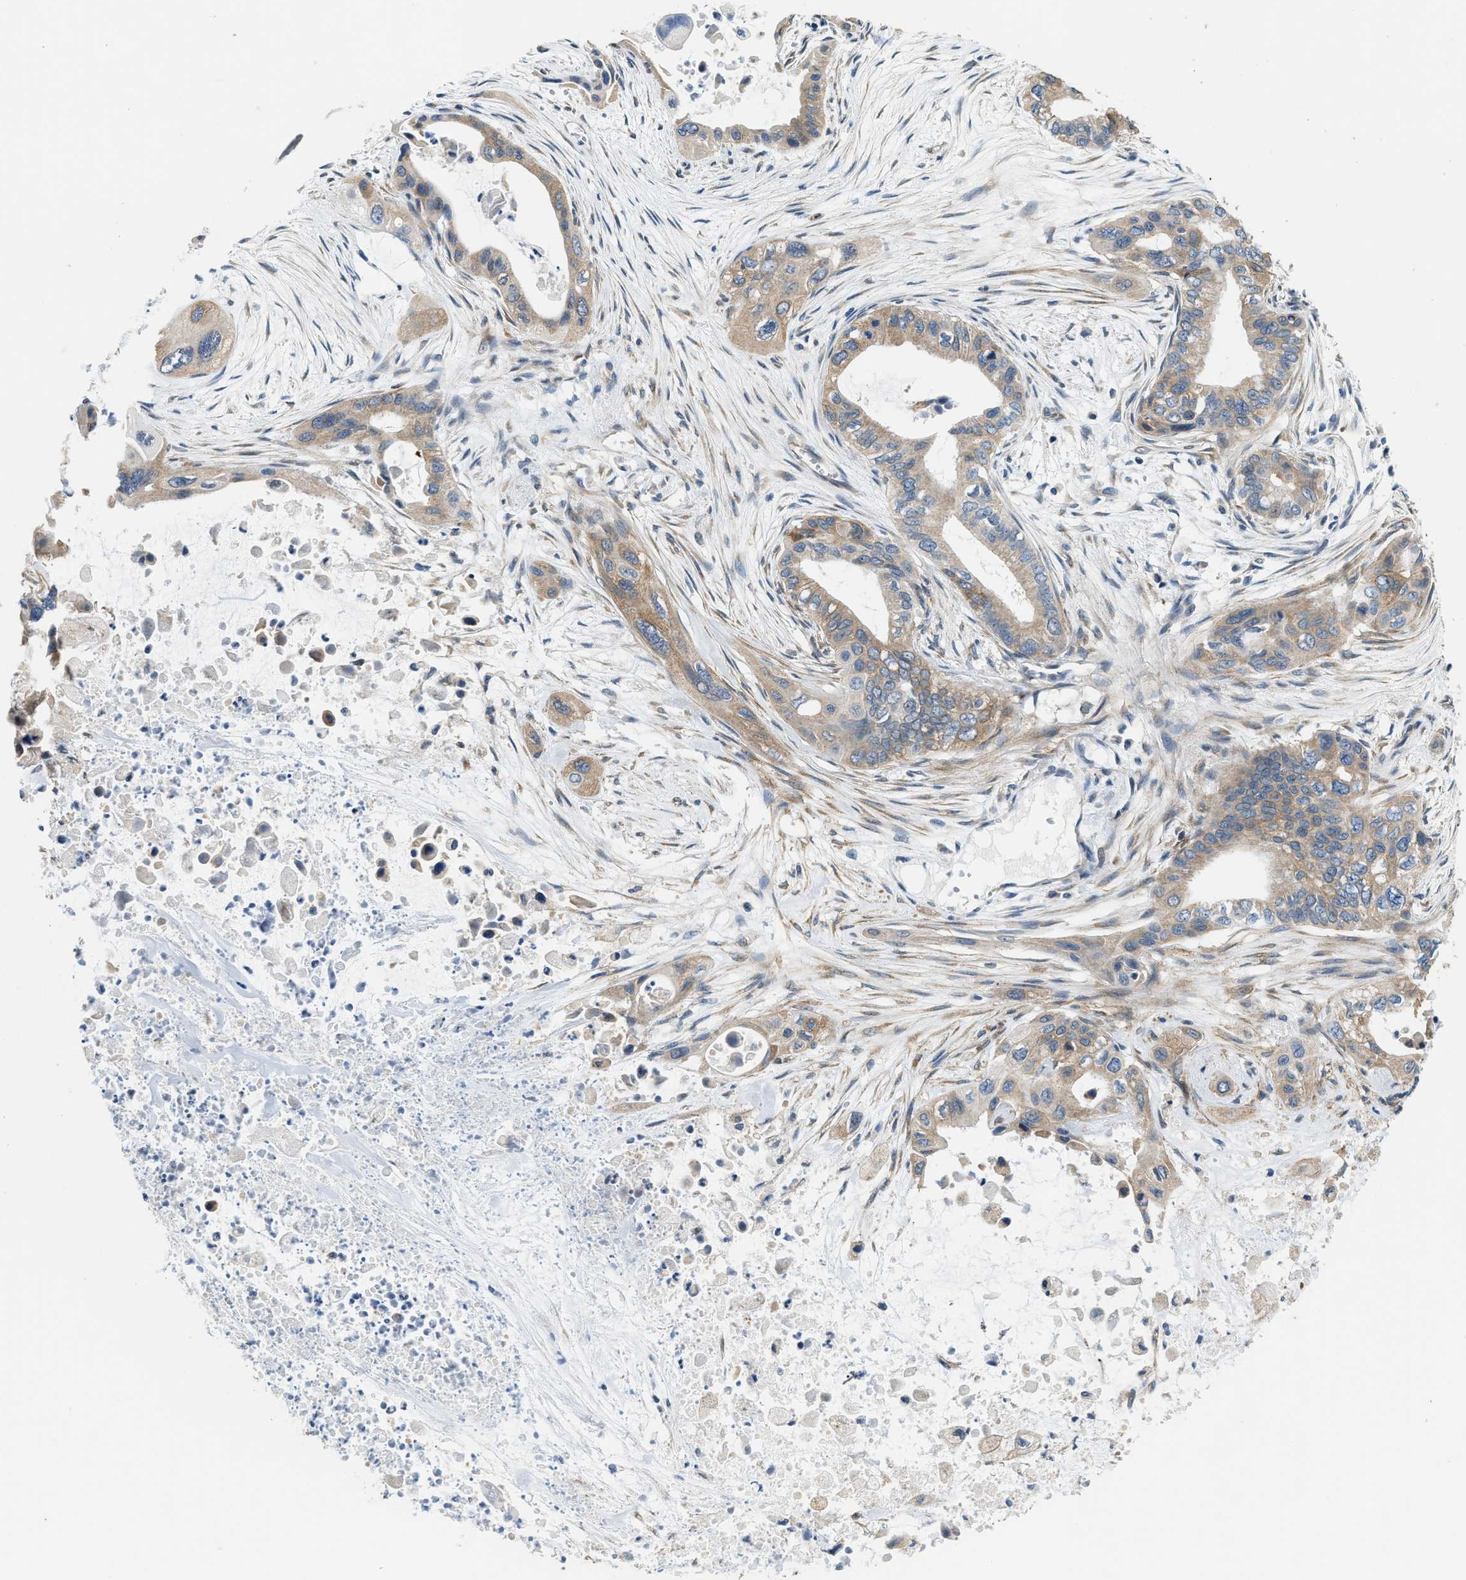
{"staining": {"intensity": "moderate", "quantity": ">75%", "location": "cytoplasmic/membranous"}, "tissue": "pancreatic cancer", "cell_type": "Tumor cells", "image_type": "cancer", "snomed": [{"axis": "morphology", "description": "Adenocarcinoma, NOS"}, {"axis": "topography", "description": "Pancreas"}], "caption": "Immunohistochemistry (IHC) photomicrograph of neoplastic tissue: pancreatic cancer (adenocarcinoma) stained using immunohistochemistry (IHC) exhibits medium levels of moderate protein expression localized specifically in the cytoplasmic/membranous of tumor cells, appearing as a cytoplasmic/membranous brown color.", "gene": "SSH2", "patient": {"sex": "male", "age": 73}}